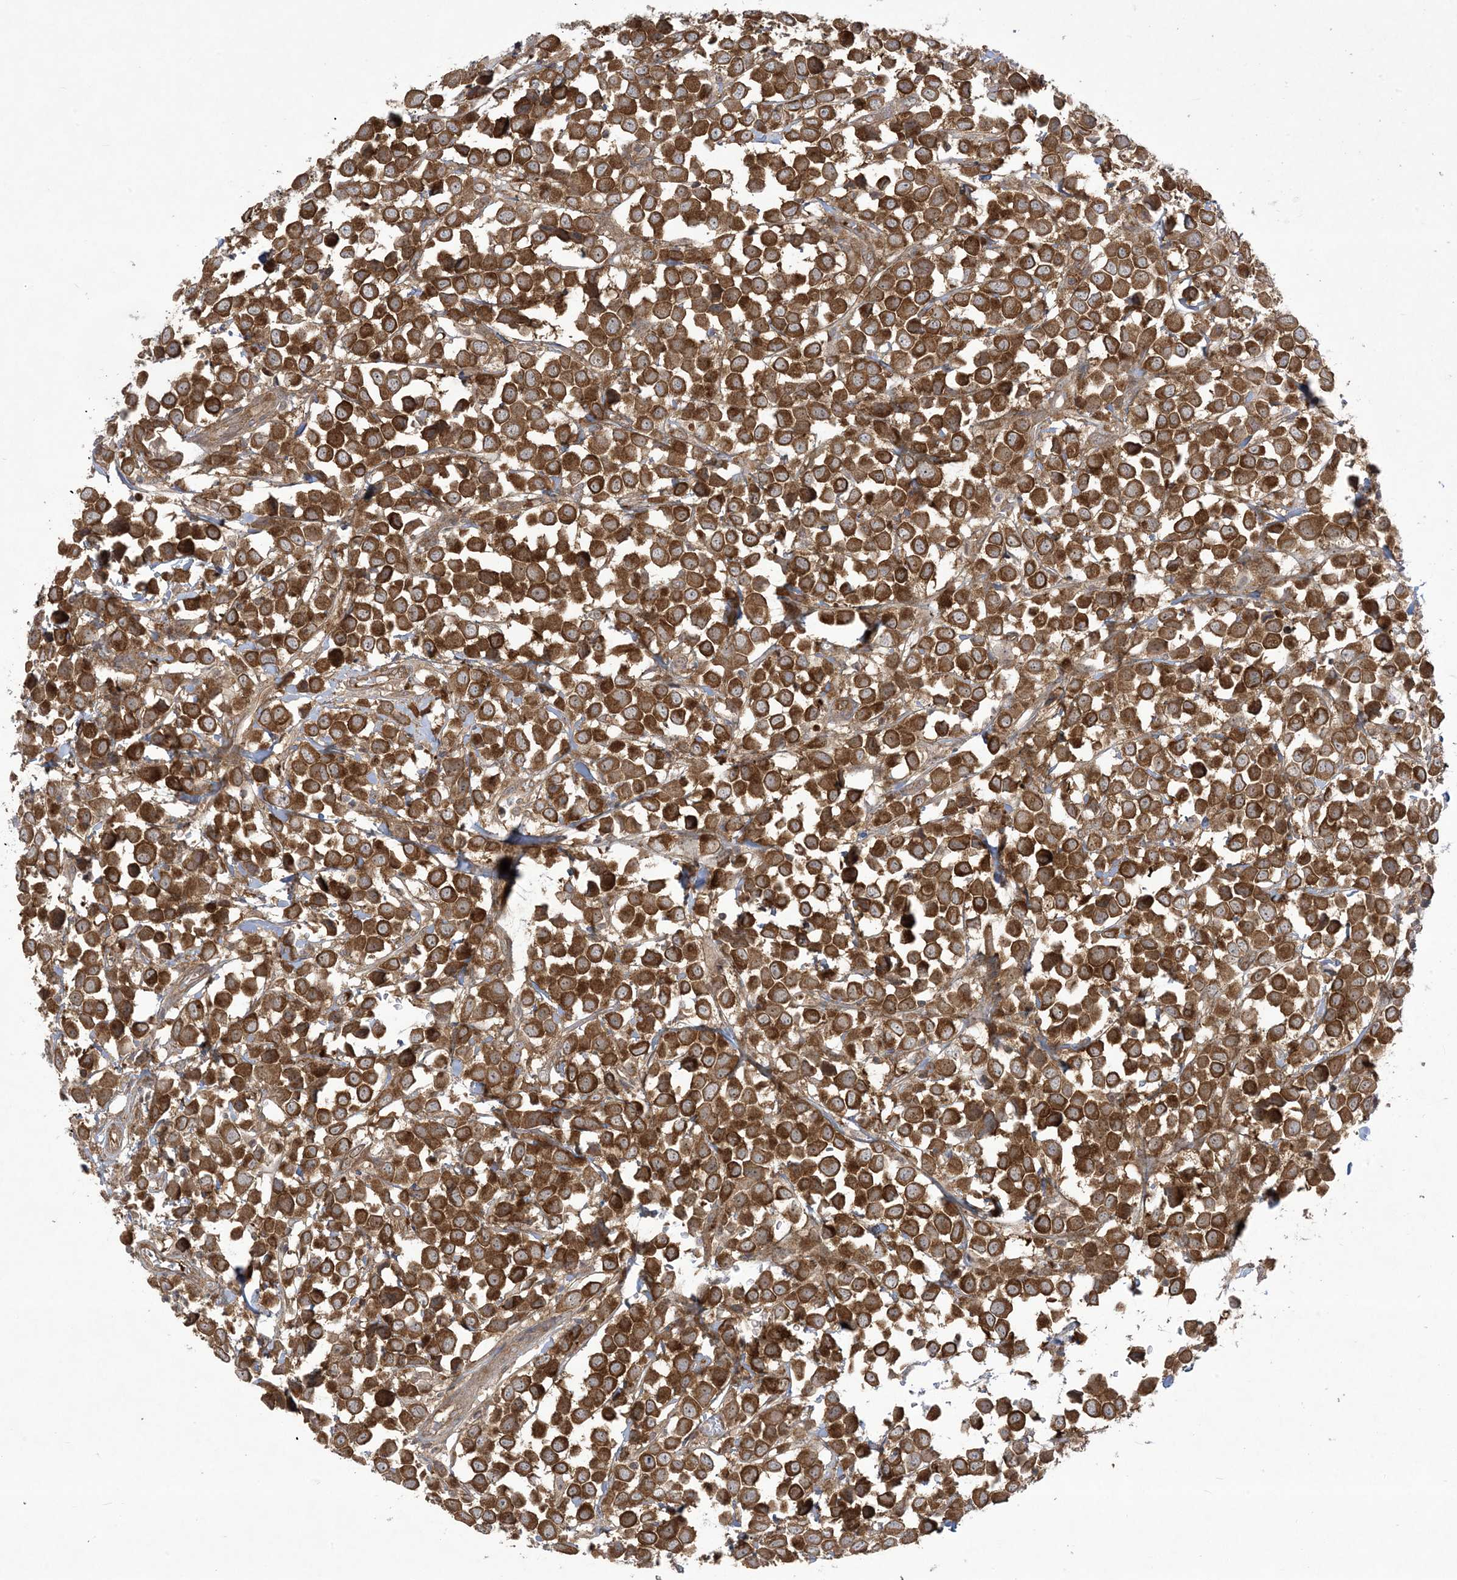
{"staining": {"intensity": "strong", "quantity": ">75%", "location": "cytoplasmic/membranous"}, "tissue": "breast cancer", "cell_type": "Tumor cells", "image_type": "cancer", "snomed": [{"axis": "morphology", "description": "Duct carcinoma"}, {"axis": "topography", "description": "Breast"}], "caption": "Breast infiltrating ductal carcinoma stained with DAB (3,3'-diaminobenzidine) immunohistochemistry exhibits high levels of strong cytoplasmic/membranous expression in approximately >75% of tumor cells.", "gene": "SOGA3", "patient": {"sex": "female", "age": 61}}